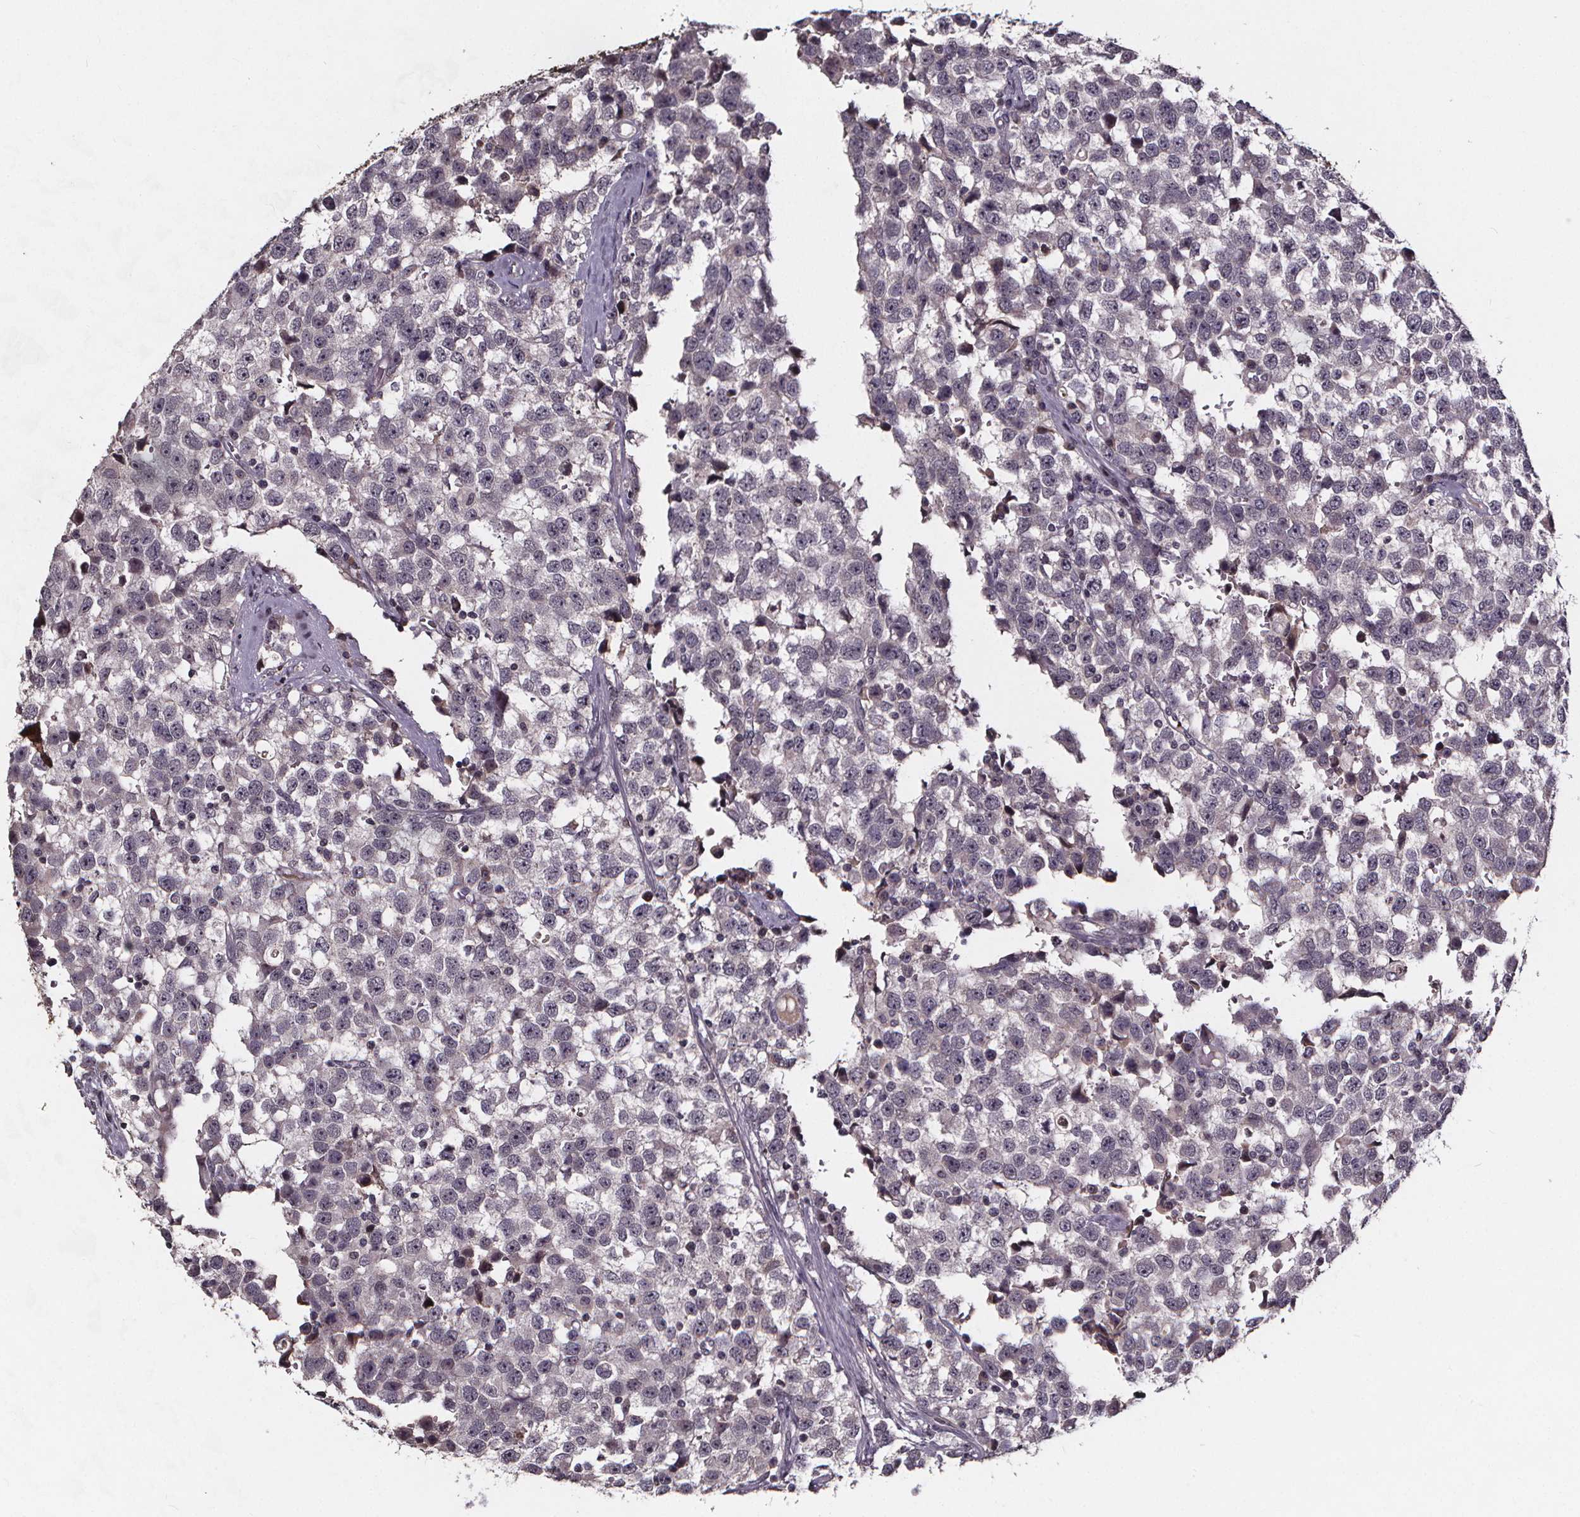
{"staining": {"intensity": "negative", "quantity": "none", "location": "none"}, "tissue": "testis cancer", "cell_type": "Tumor cells", "image_type": "cancer", "snomed": [{"axis": "morphology", "description": "Seminoma, NOS"}, {"axis": "topography", "description": "Testis"}], "caption": "Immunohistochemical staining of human seminoma (testis) demonstrates no significant staining in tumor cells.", "gene": "SPAG8", "patient": {"sex": "male", "age": 34}}